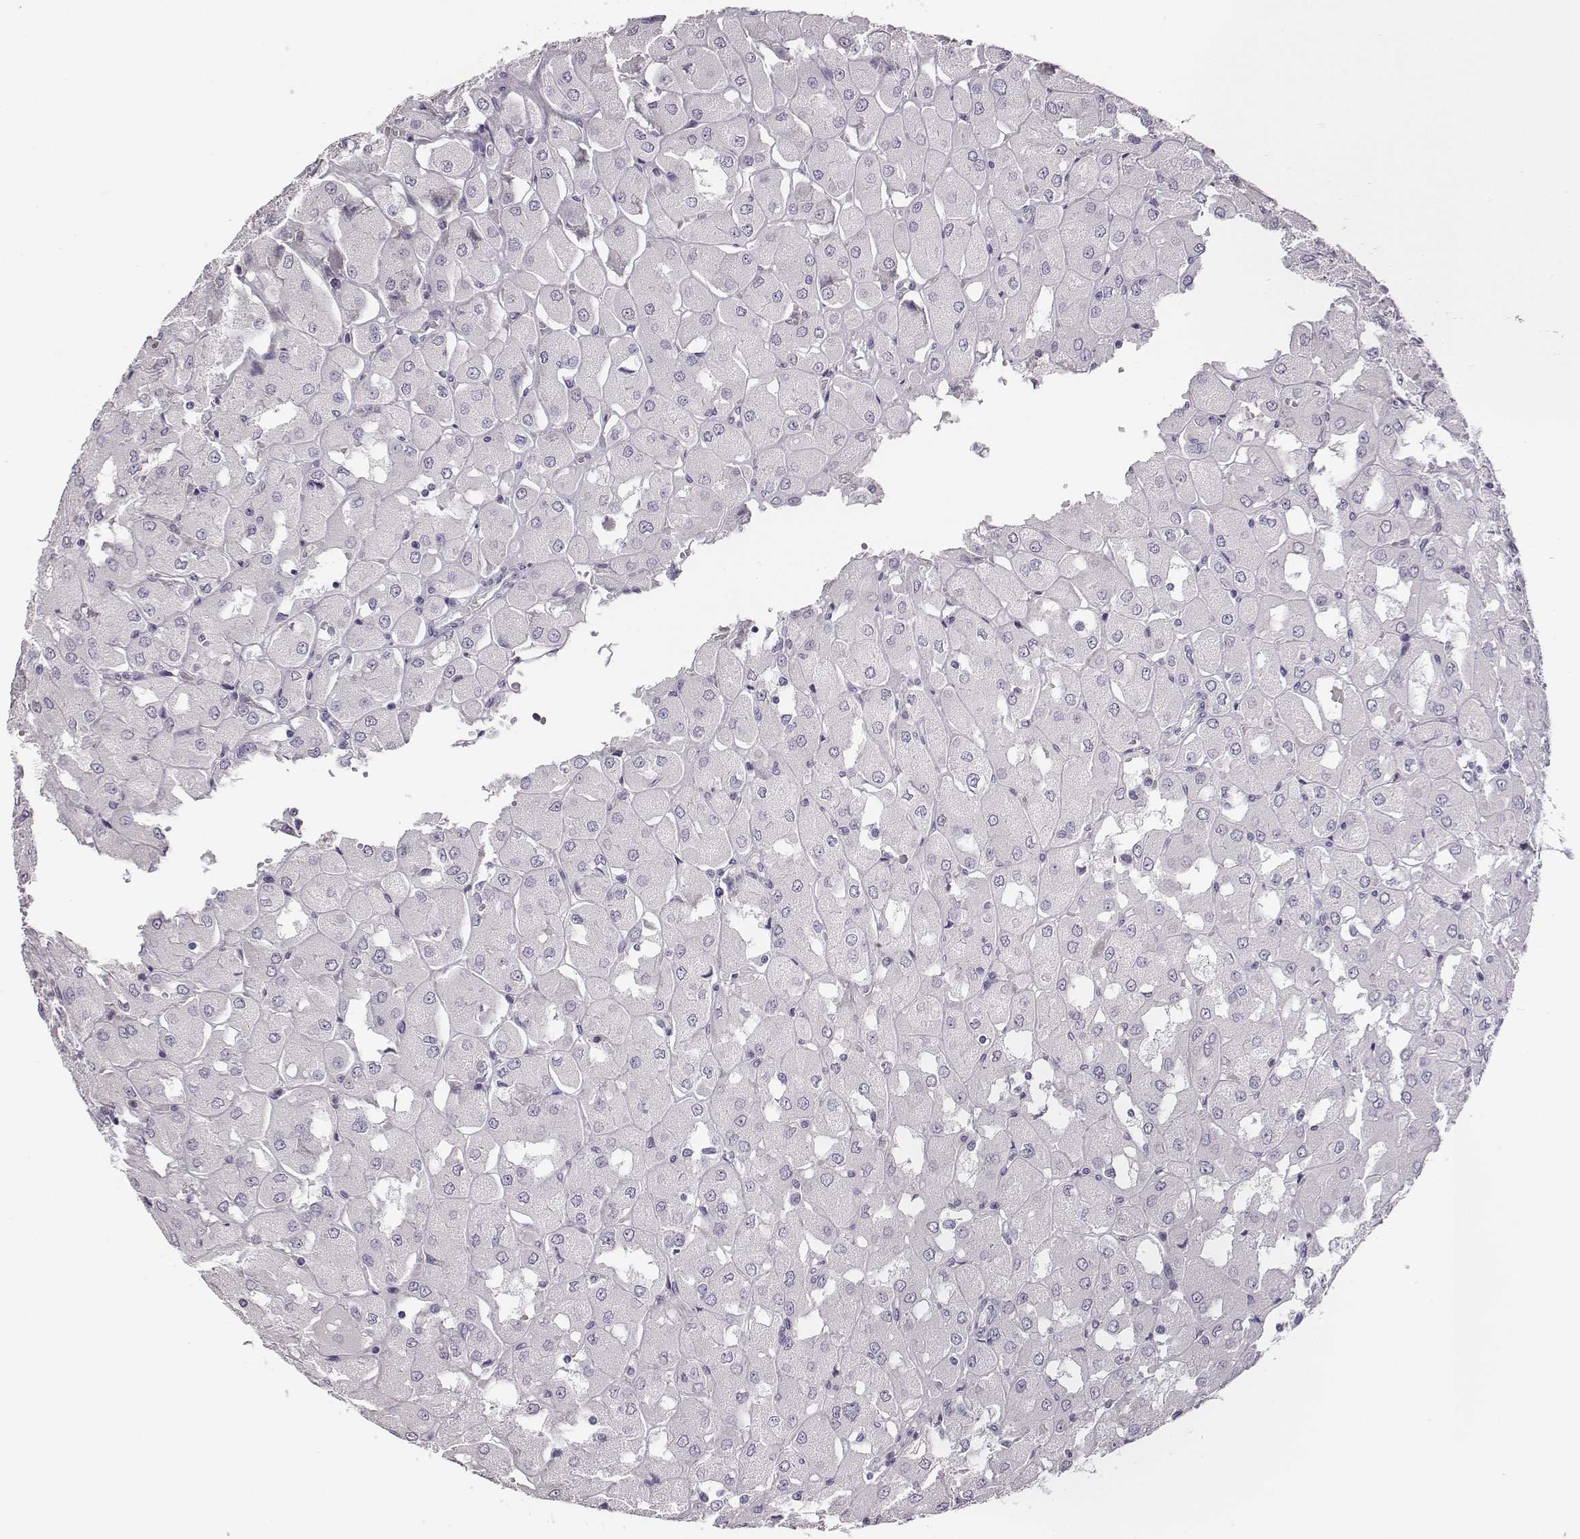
{"staining": {"intensity": "negative", "quantity": "none", "location": "none"}, "tissue": "renal cancer", "cell_type": "Tumor cells", "image_type": "cancer", "snomed": [{"axis": "morphology", "description": "Adenocarcinoma, NOS"}, {"axis": "topography", "description": "Kidney"}], "caption": "High power microscopy micrograph of an immunohistochemistry image of renal adenocarcinoma, revealing no significant staining in tumor cells. (IHC, brightfield microscopy, high magnification).", "gene": "GUCA1A", "patient": {"sex": "male", "age": 72}}